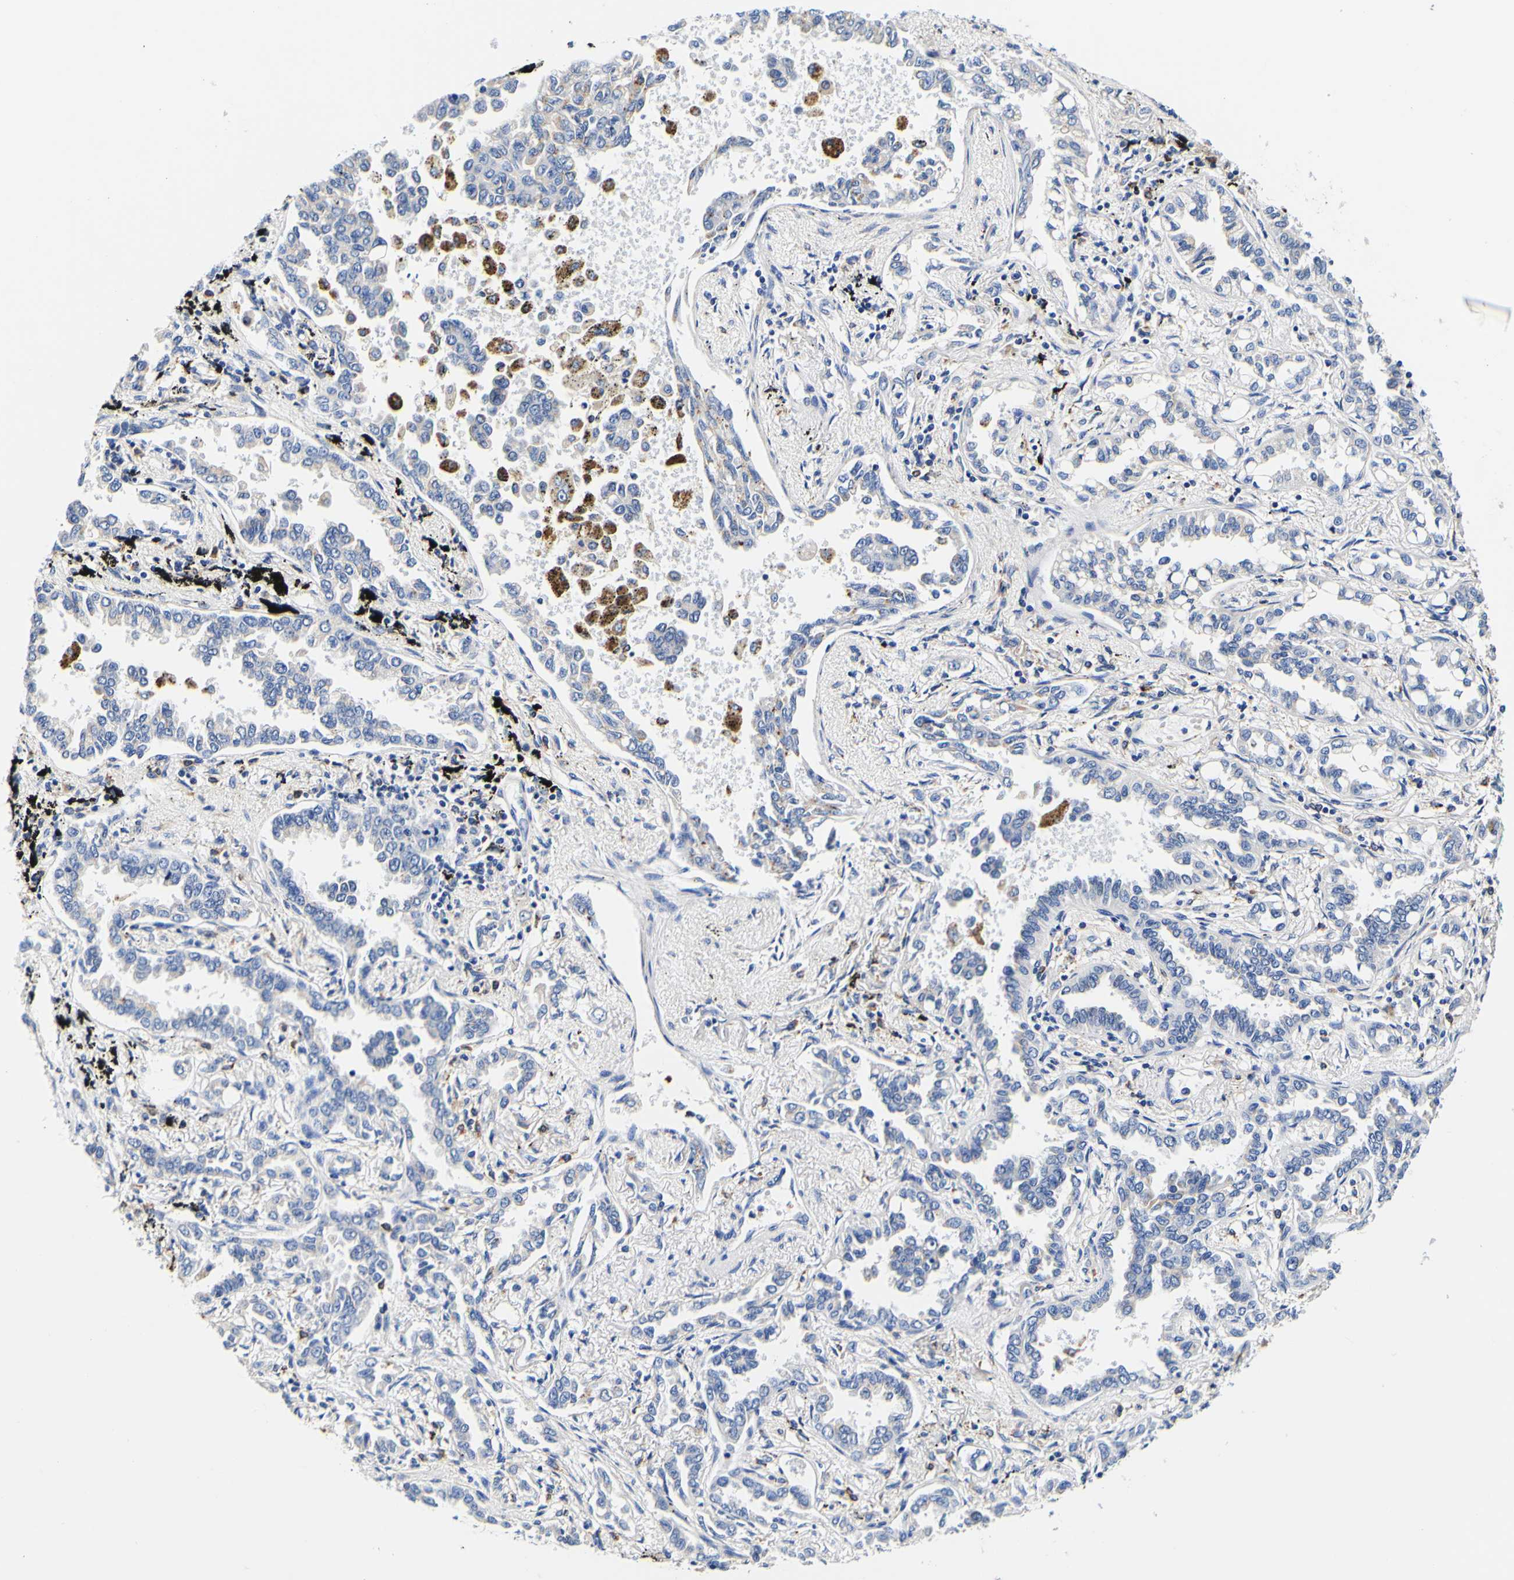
{"staining": {"intensity": "negative", "quantity": "none", "location": "none"}, "tissue": "lung cancer", "cell_type": "Tumor cells", "image_type": "cancer", "snomed": [{"axis": "morphology", "description": "Normal tissue, NOS"}, {"axis": "morphology", "description": "Adenocarcinoma, NOS"}, {"axis": "topography", "description": "Lung"}], "caption": "An immunohistochemistry photomicrograph of lung cancer is shown. There is no staining in tumor cells of lung cancer.", "gene": "CAMK4", "patient": {"sex": "male", "age": 59}}